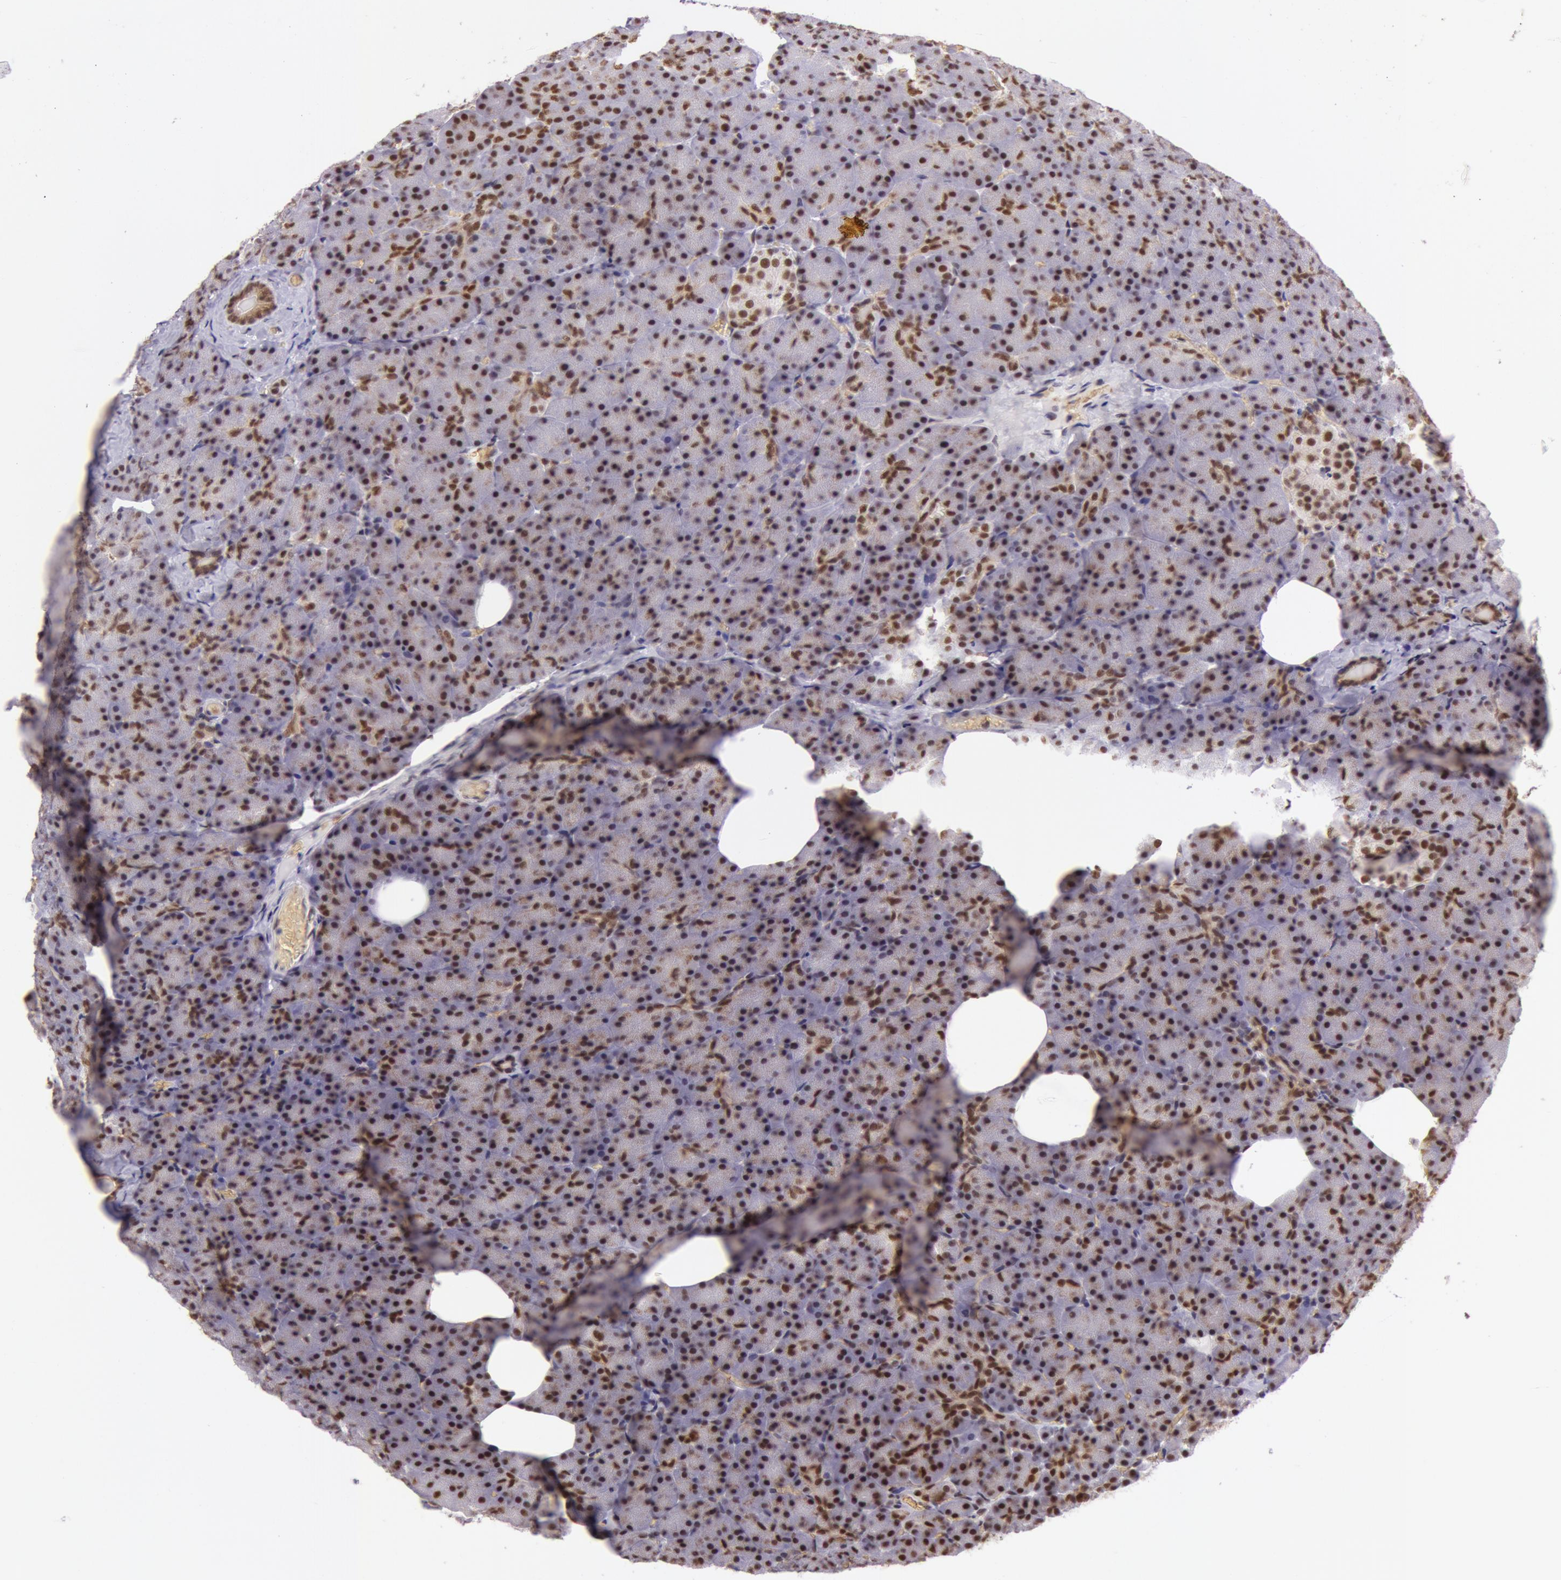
{"staining": {"intensity": "strong", "quantity": ">75%", "location": "nuclear"}, "tissue": "pancreas", "cell_type": "Exocrine glandular cells", "image_type": "normal", "snomed": [{"axis": "morphology", "description": "Normal tissue, NOS"}, {"axis": "topography", "description": "Pancreas"}], "caption": "Immunohistochemical staining of normal human pancreas displays >75% levels of strong nuclear protein staining in approximately >75% of exocrine glandular cells. (DAB IHC, brown staining for protein, blue staining for nuclei).", "gene": "NBN", "patient": {"sex": "female", "age": 35}}